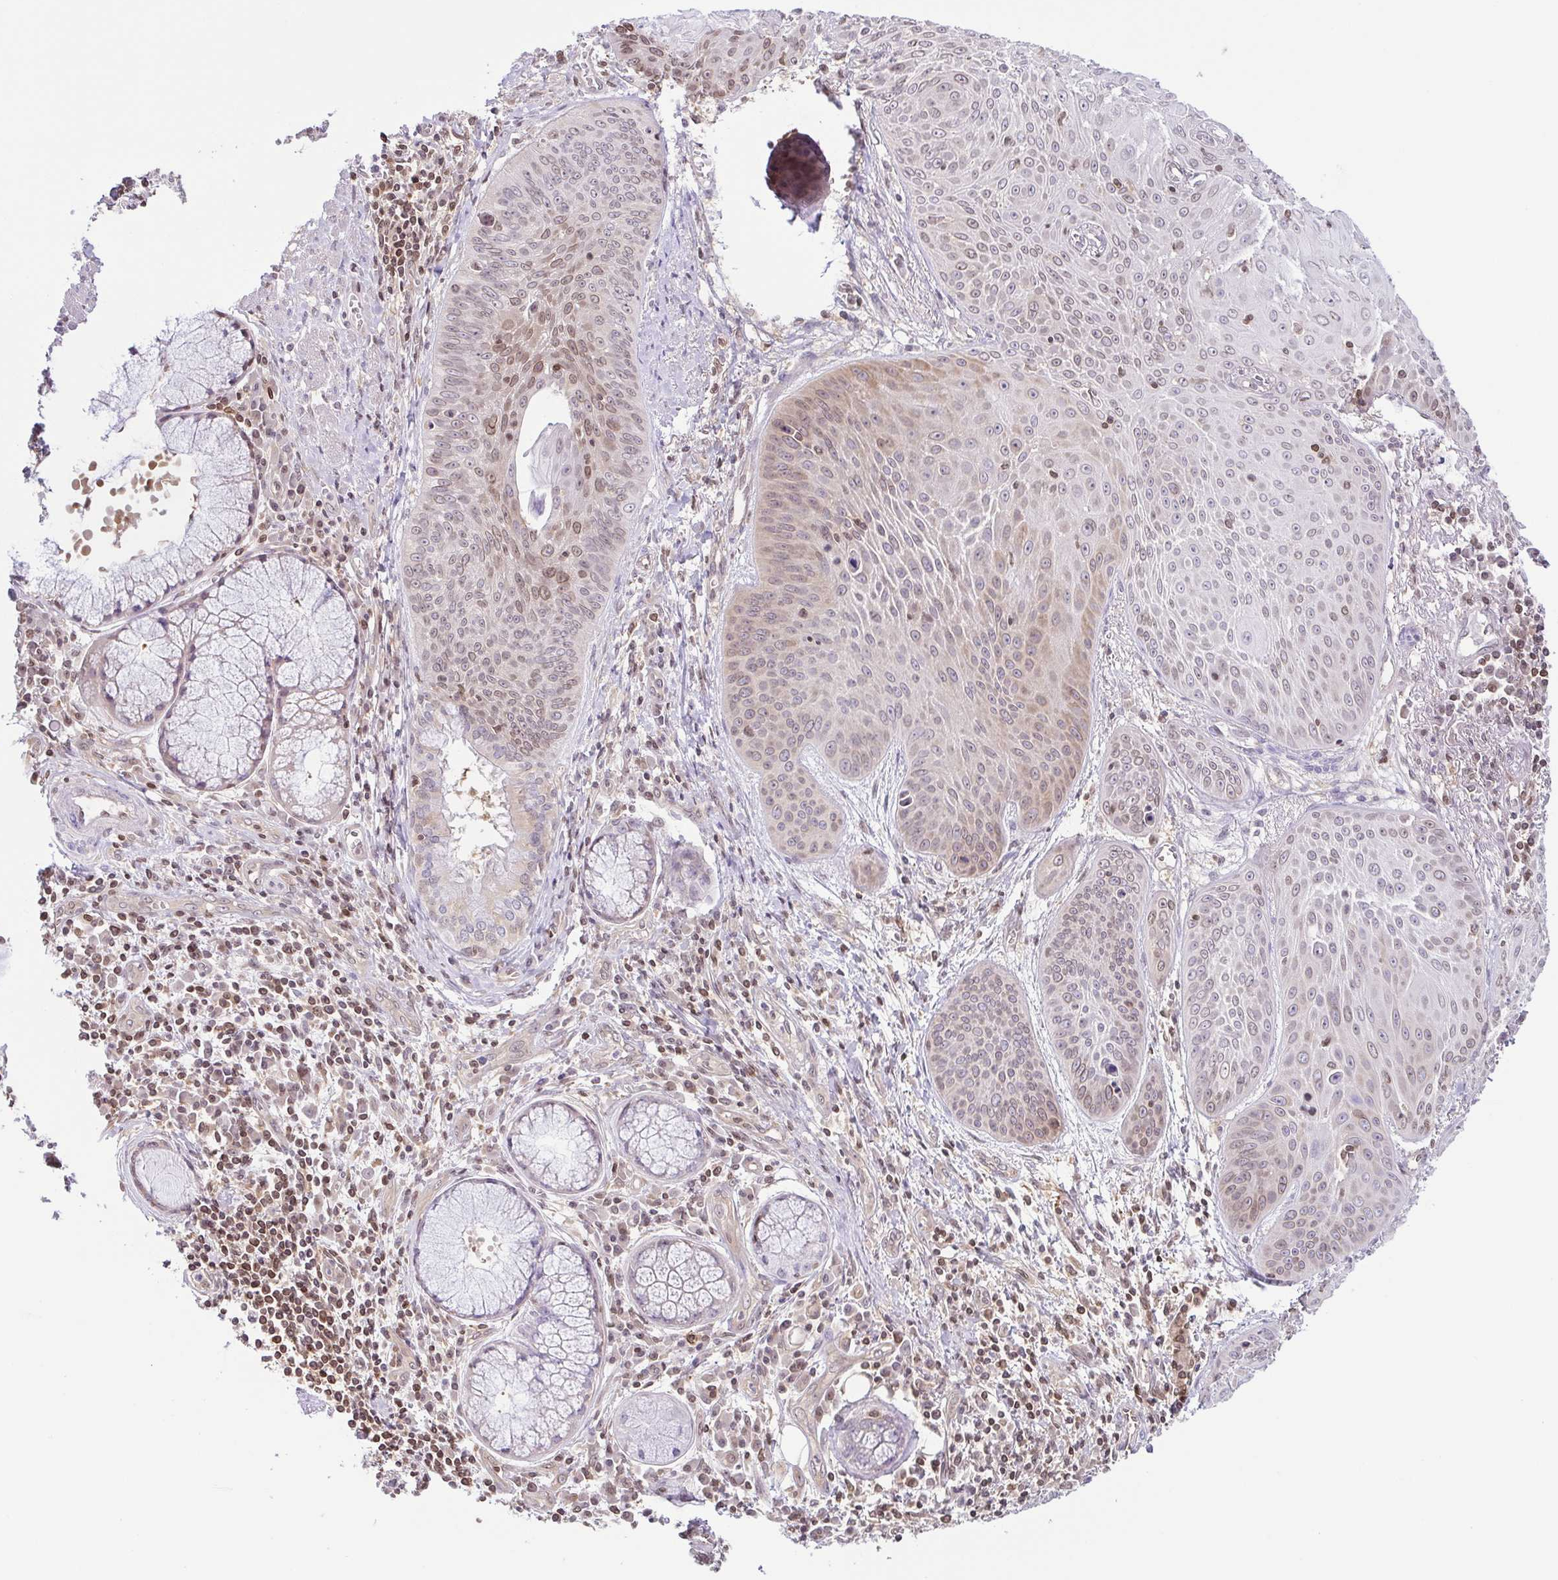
{"staining": {"intensity": "weak", "quantity": "<25%", "location": "nuclear"}, "tissue": "lung cancer", "cell_type": "Tumor cells", "image_type": "cancer", "snomed": [{"axis": "morphology", "description": "Squamous cell carcinoma, NOS"}, {"axis": "topography", "description": "Lung"}], "caption": "The histopathology image exhibits no significant expression in tumor cells of lung cancer. The staining was performed using DAB to visualize the protein expression in brown, while the nuclei were stained in blue with hematoxylin (Magnification: 20x).", "gene": "PSMB9", "patient": {"sex": "male", "age": 74}}